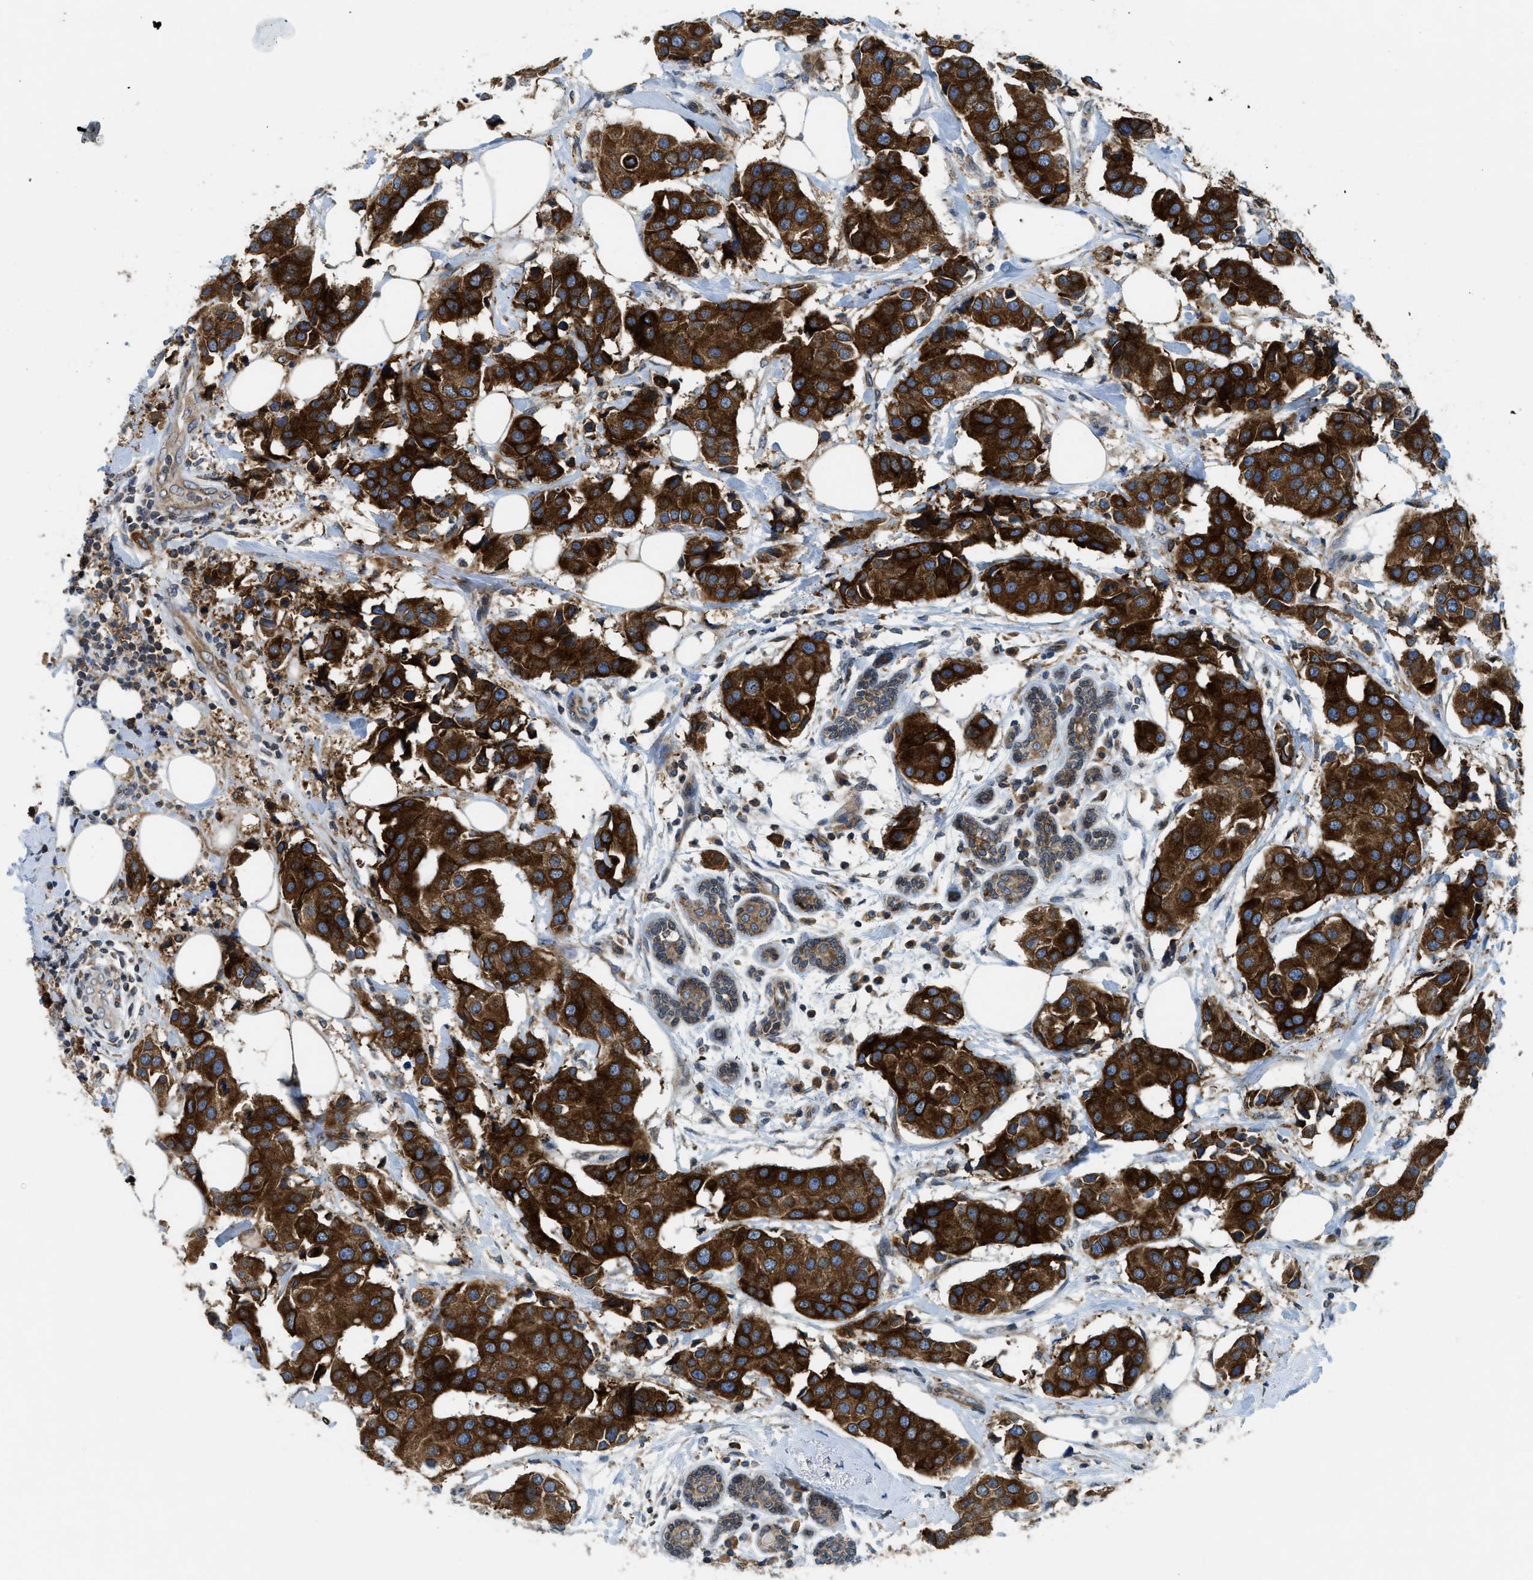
{"staining": {"intensity": "strong", "quantity": ">75%", "location": "cytoplasmic/membranous"}, "tissue": "breast cancer", "cell_type": "Tumor cells", "image_type": "cancer", "snomed": [{"axis": "morphology", "description": "Normal tissue, NOS"}, {"axis": "morphology", "description": "Duct carcinoma"}, {"axis": "topography", "description": "Breast"}], "caption": "Protein analysis of invasive ductal carcinoma (breast) tissue demonstrates strong cytoplasmic/membranous staining in about >75% of tumor cells.", "gene": "BCAP31", "patient": {"sex": "female", "age": 39}}